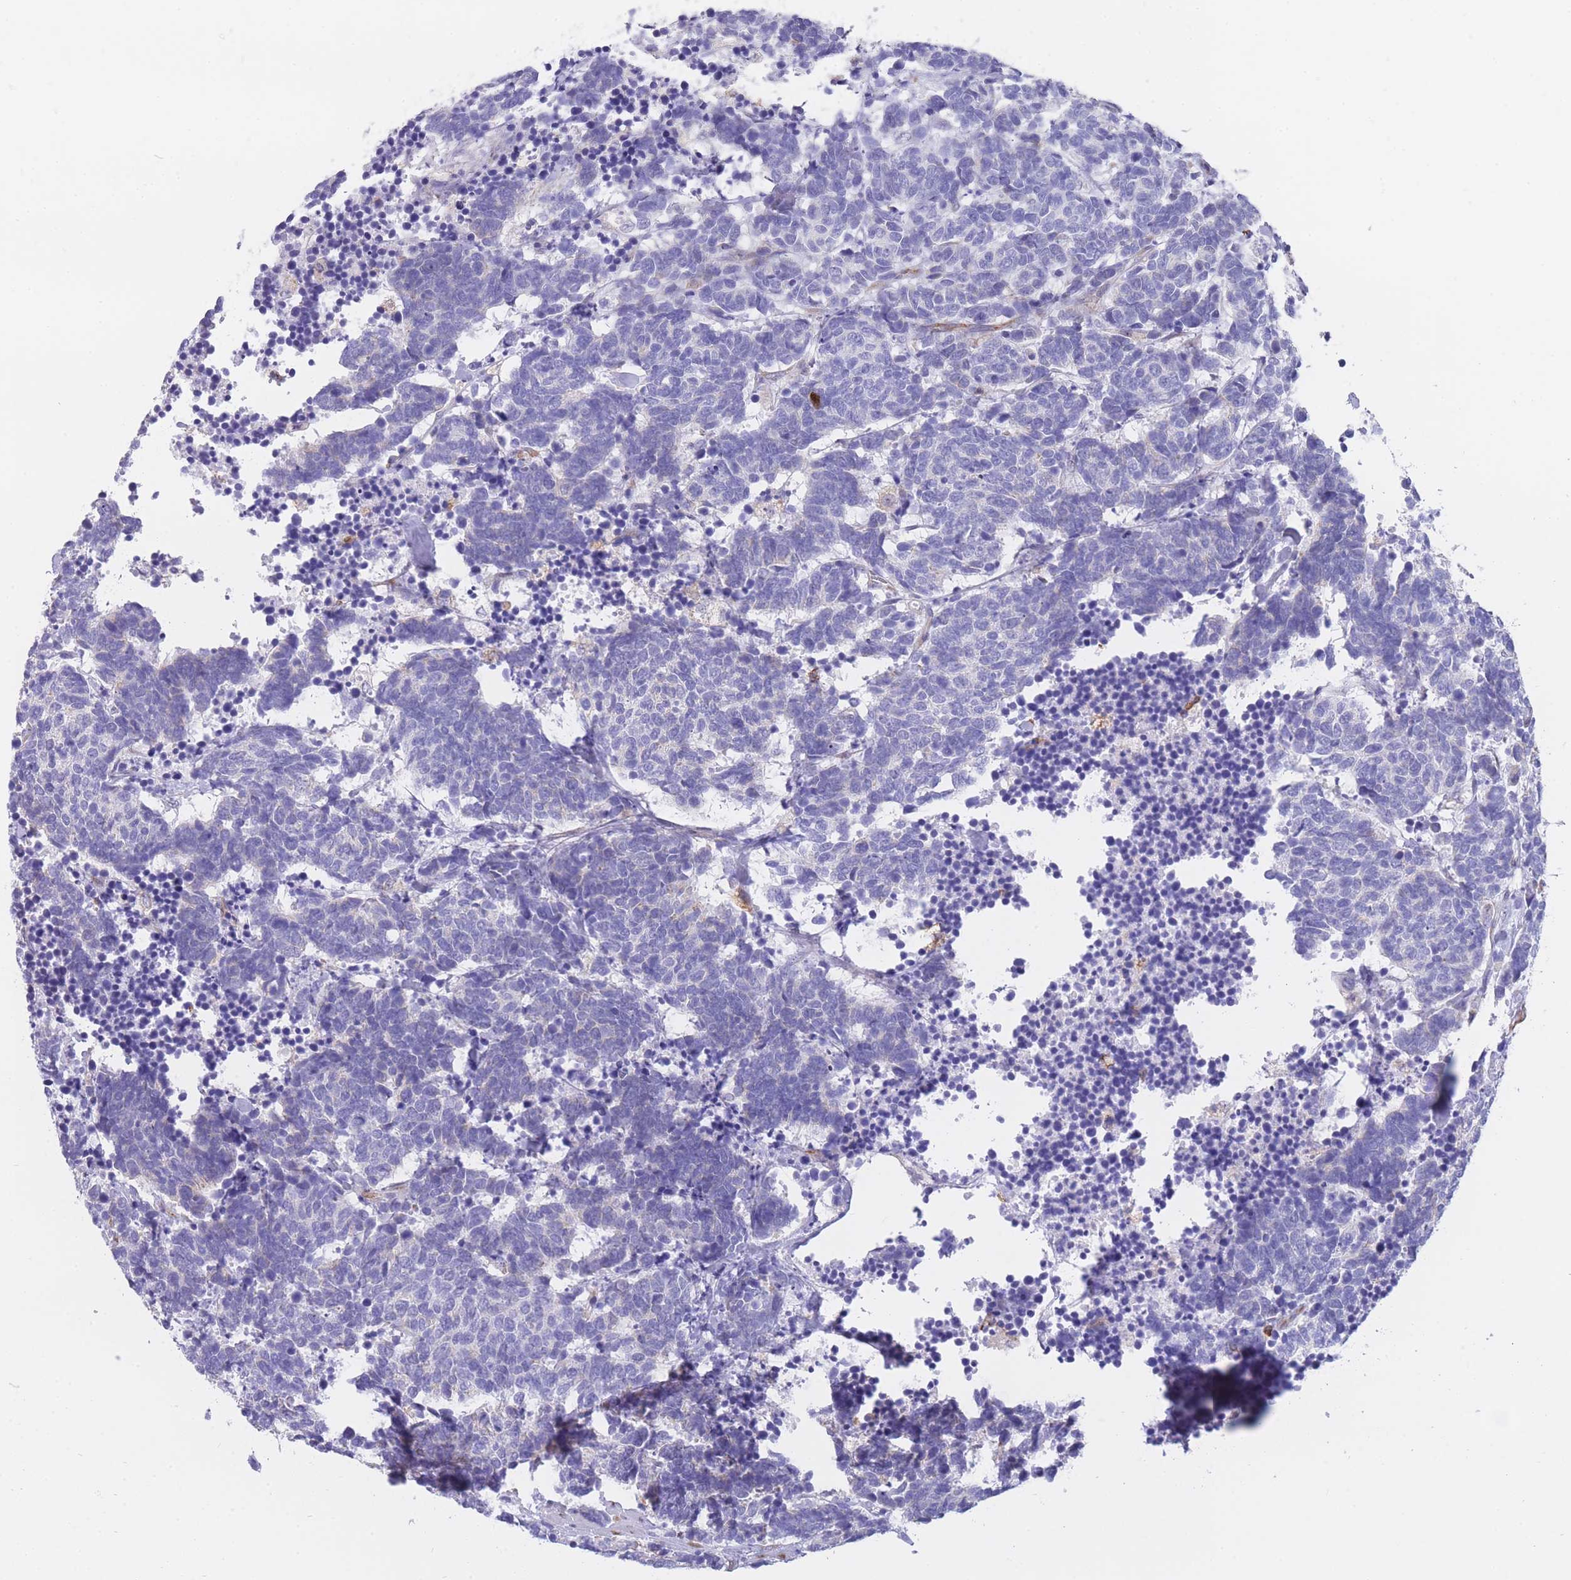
{"staining": {"intensity": "negative", "quantity": "none", "location": "none"}, "tissue": "carcinoid", "cell_type": "Tumor cells", "image_type": "cancer", "snomed": [{"axis": "morphology", "description": "Carcinoma, NOS"}, {"axis": "morphology", "description": "Carcinoid, malignant, NOS"}, {"axis": "topography", "description": "Urinary bladder"}], "caption": "This is a micrograph of immunohistochemistry staining of carcinoid, which shows no staining in tumor cells.", "gene": "ZNF662", "patient": {"sex": "male", "age": 57}}